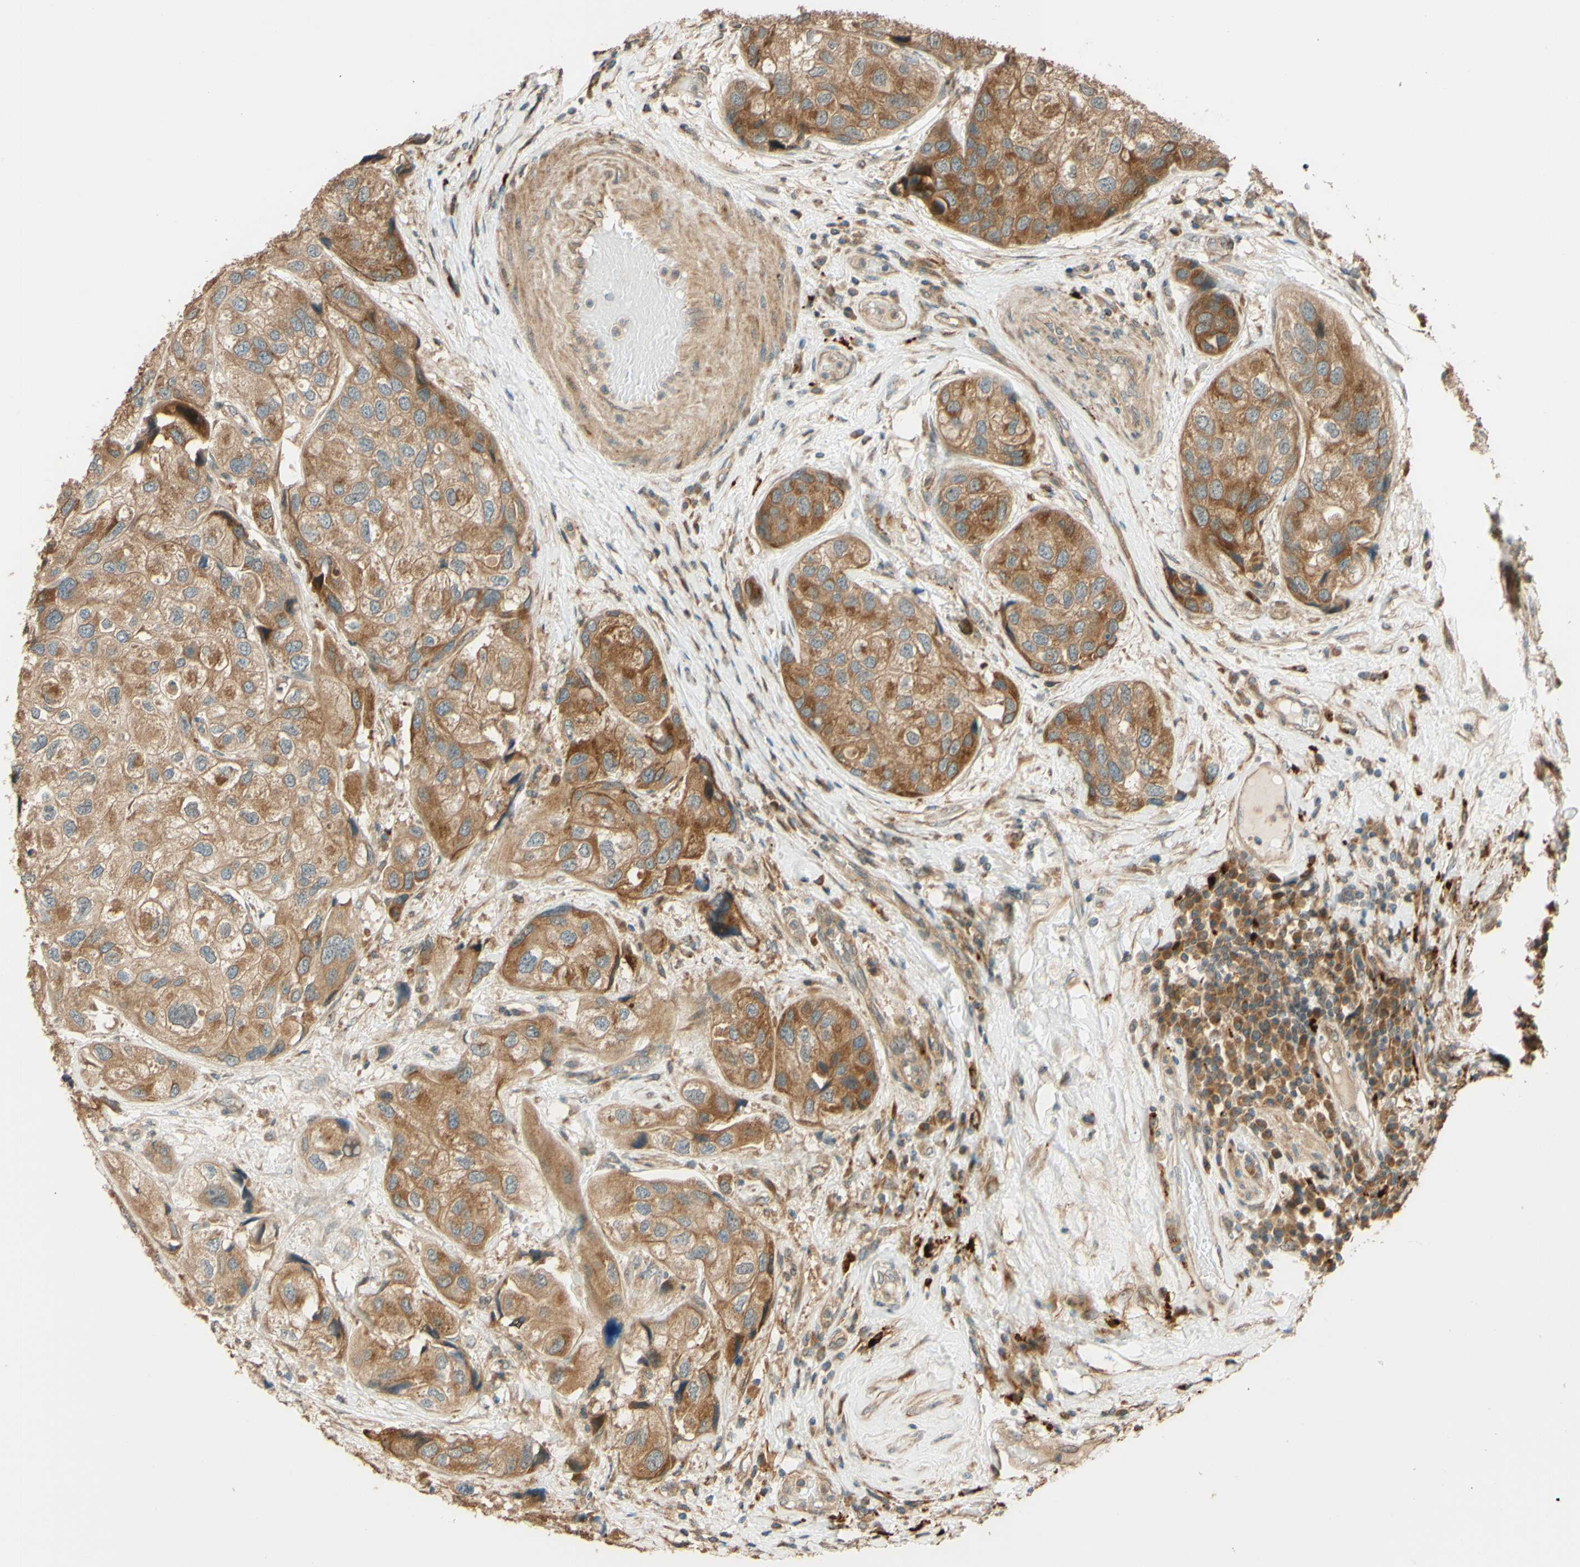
{"staining": {"intensity": "moderate", "quantity": ">75%", "location": "cytoplasmic/membranous"}, "tissue": "urothelial cancer", "cell_type": "Tumor cells", "image_type": "cancer", "snomed": [{"axis": "morphology", "description": "Urothelial carcinoma, High grade"}, {"axis": "topography", "description": "Urinary bladder"}], "caption": "Protein staining of urothelial cancer tissue exhibits moderate cytoplasmic/membranous expression in about >75% of tumor cells.", "gene": "RNF19A", "patient": {"sex": "female", "age": 64}}